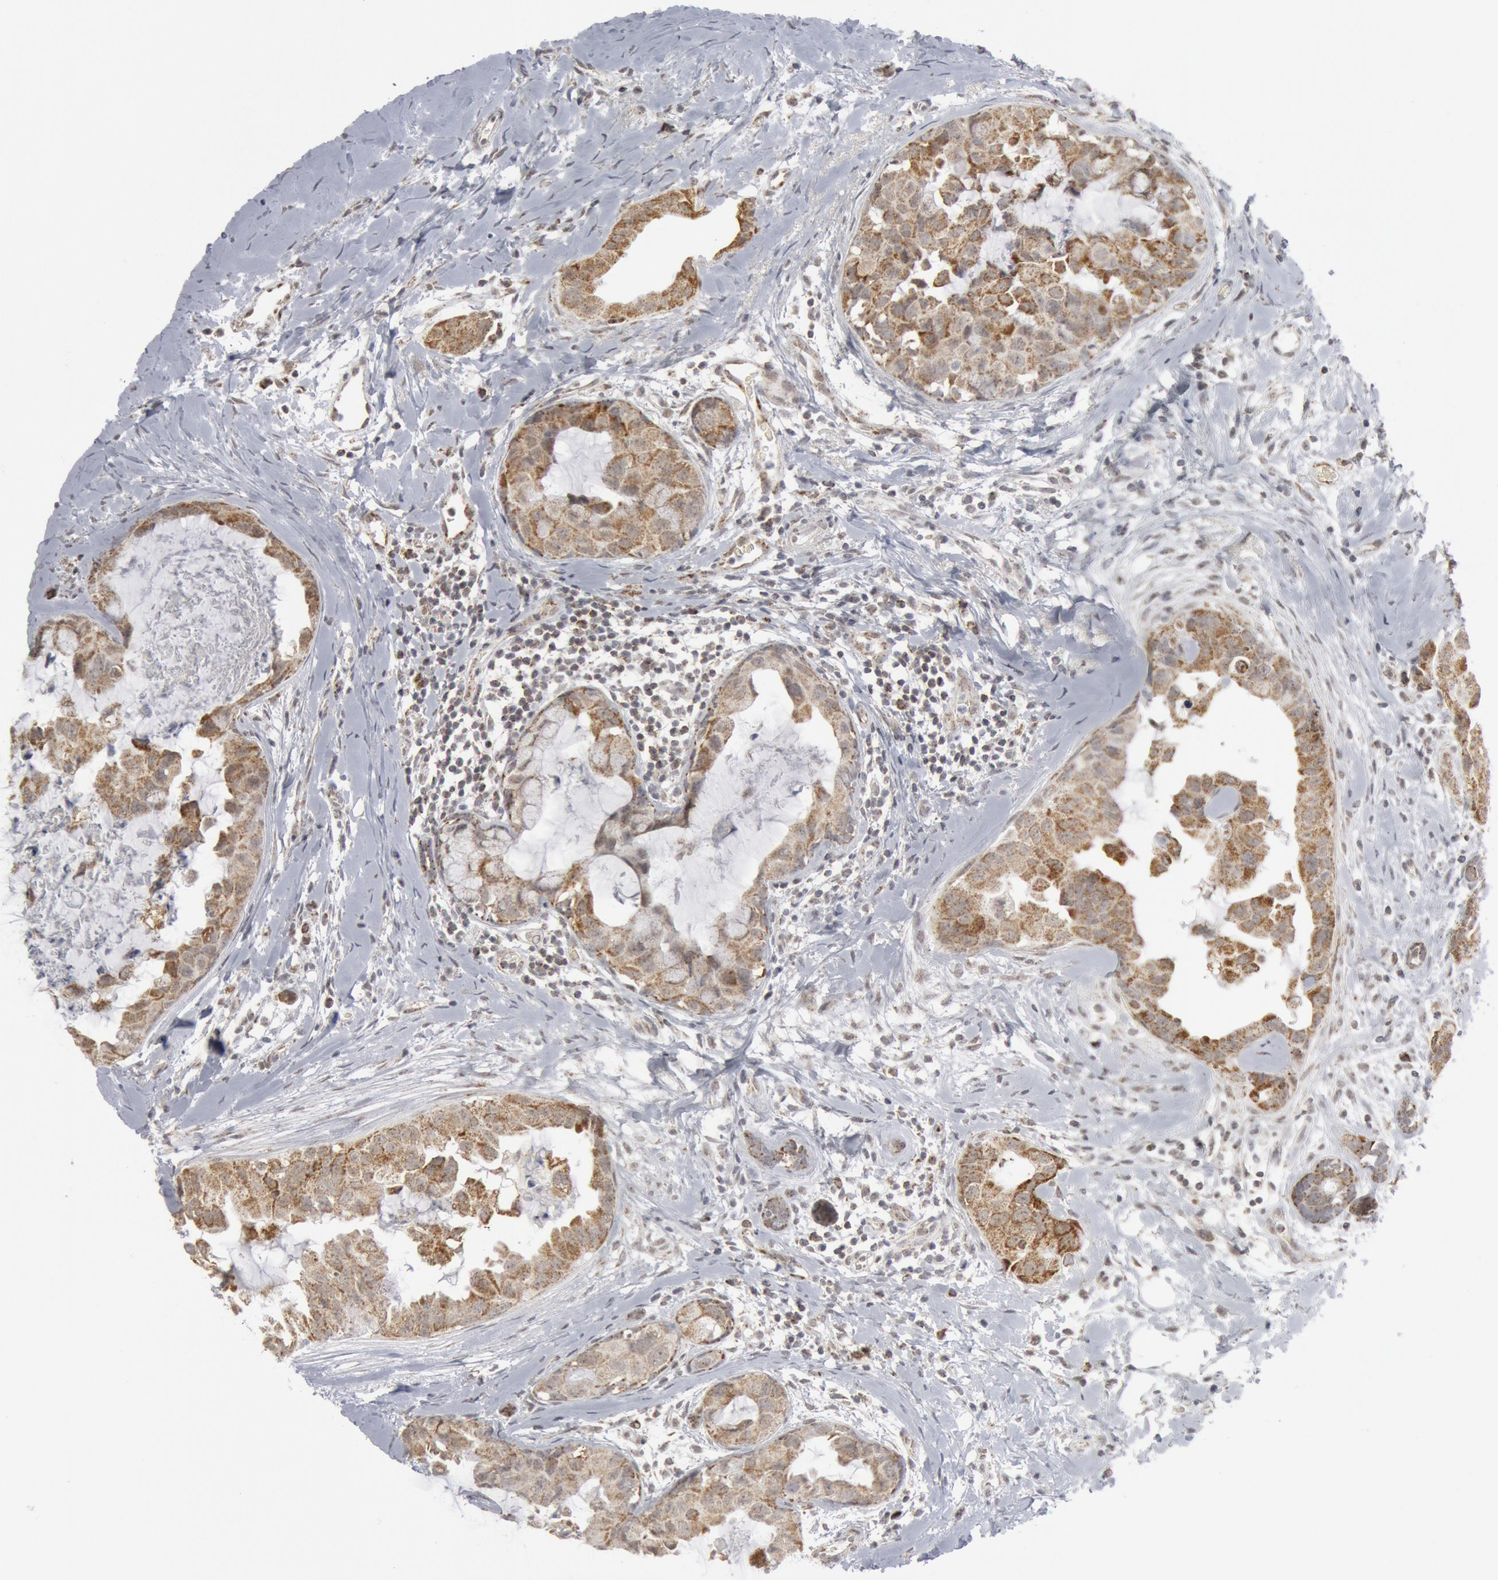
{"staining": {"intensity": "moderate", "quantity": ">75%", "location": "cytoplasmic/membranous"}, "tissue": "breast cancer", "cell_type": "Tumor cells", "image_type": "cancer", "snomed": [{"axis": "morphology", "description": "Duct carcinoma"}, {"axis": "topography", "description": "Breast"}], "caption": "High-magnification brightfield microscopy of infiltrating ductal carcinoma (breast) stained with DAB (brown) and counterstained with hematoxylin (blue). tumor cells exhibit moderate cytoplasmic/membranous expression is identified in about>75% of cells.", "gene": "CASP9", "patient": {"sex": "female", "age": 40}}